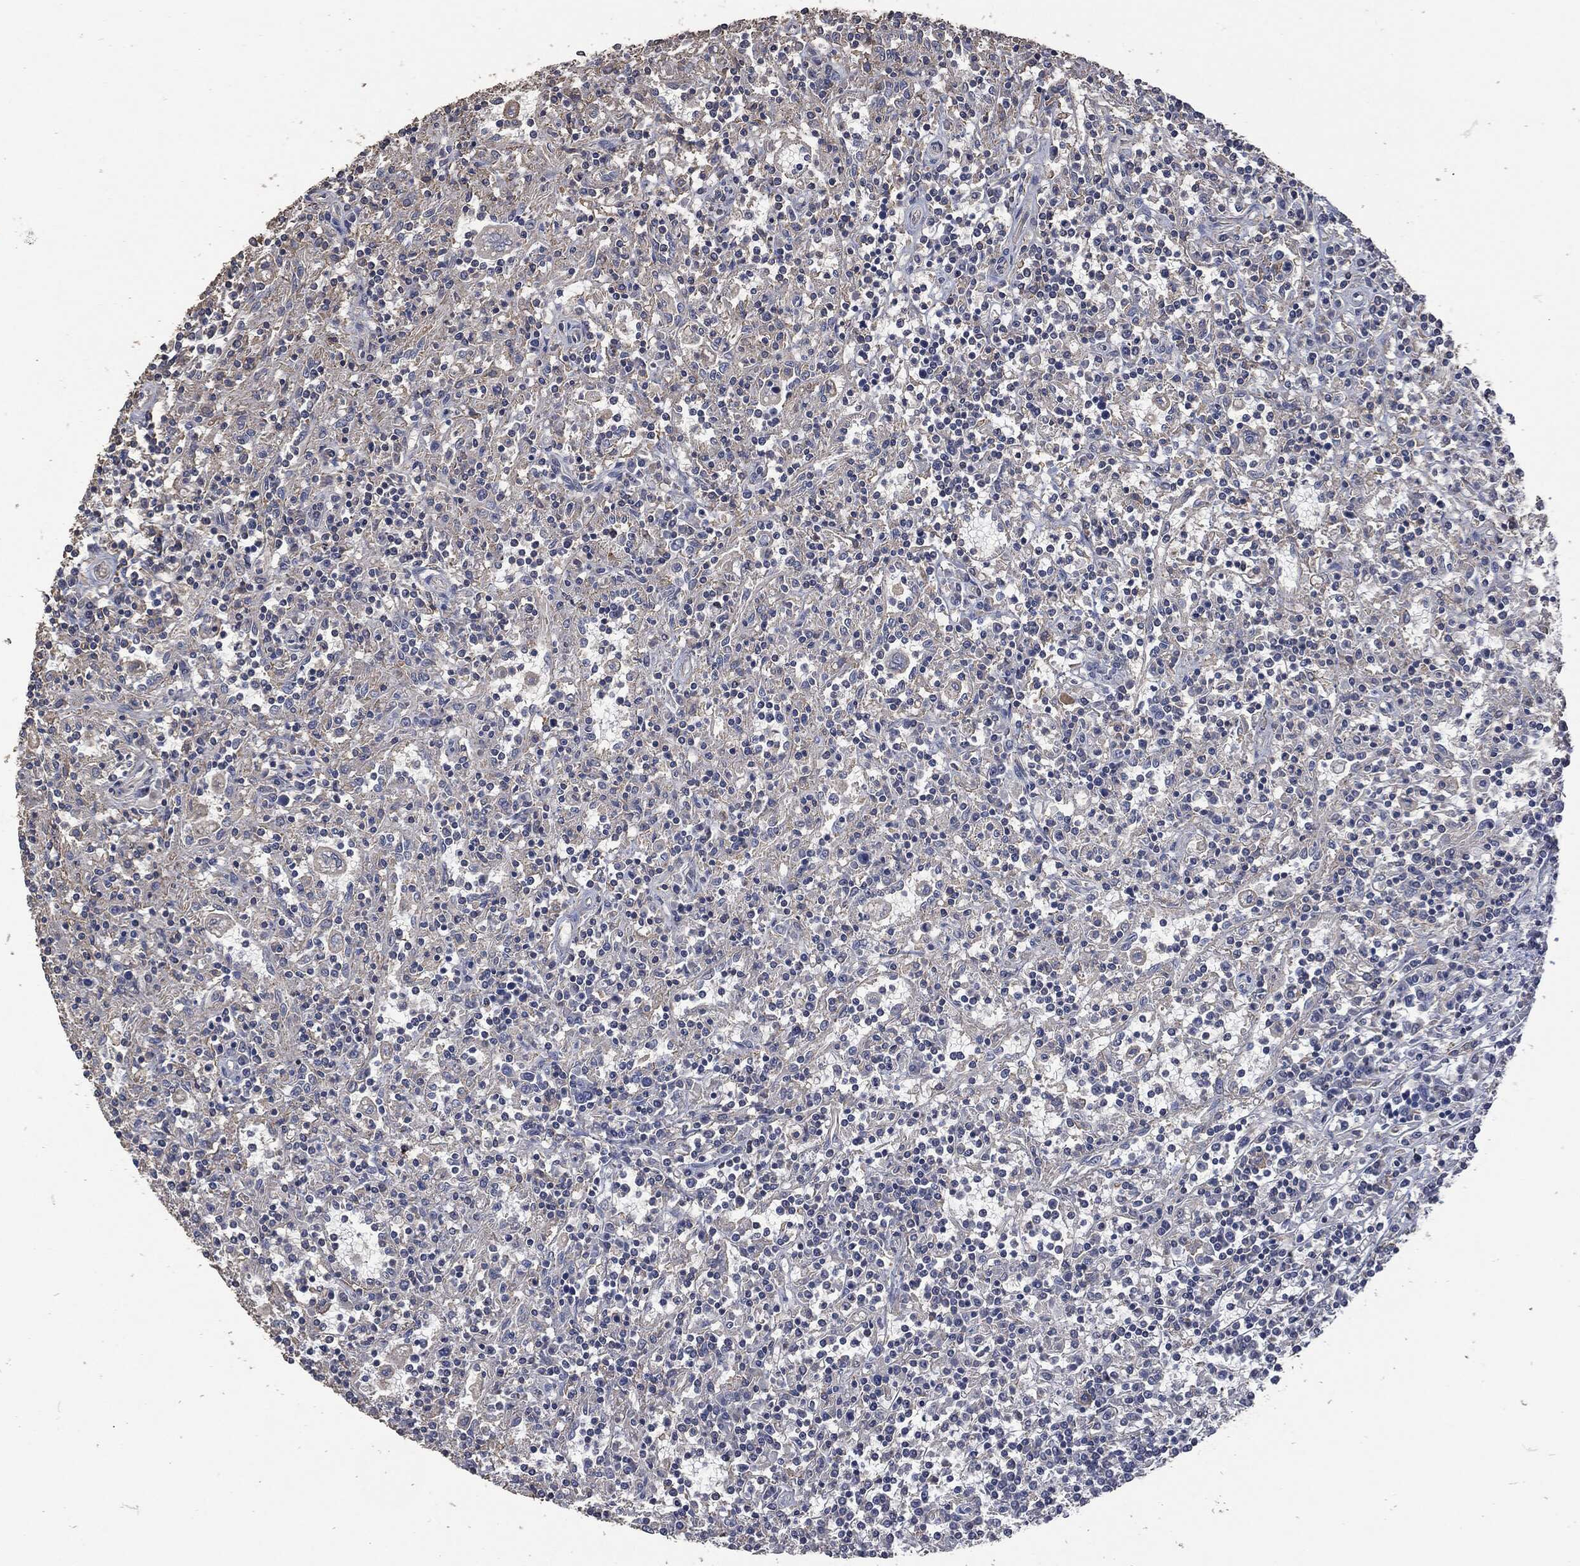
{"staining": {"intensity": "negative", "quantity": "none", "location": "none"}, "tissue": "lymphoma", "cell_type": "Tumor cells", "image_type": "cancer", "snomed": [{"axis": "morphology", "description": "Malignant lymphoma, non-Hodgkin's type, Low grade"}, {"axis": "topography", "description": "Spleen"}], "caption": "DAB (3,3'-diaminobenzidine) immunohistochemical staining of lymphoma reveals no significant positivity in tumor cells. (DAB (3,3'-diaminobenzidine) immunohistochemistry with hematoxylin counter stain).", "gene": "MSLN", "patient": {"sex": "male", "age": 62}}